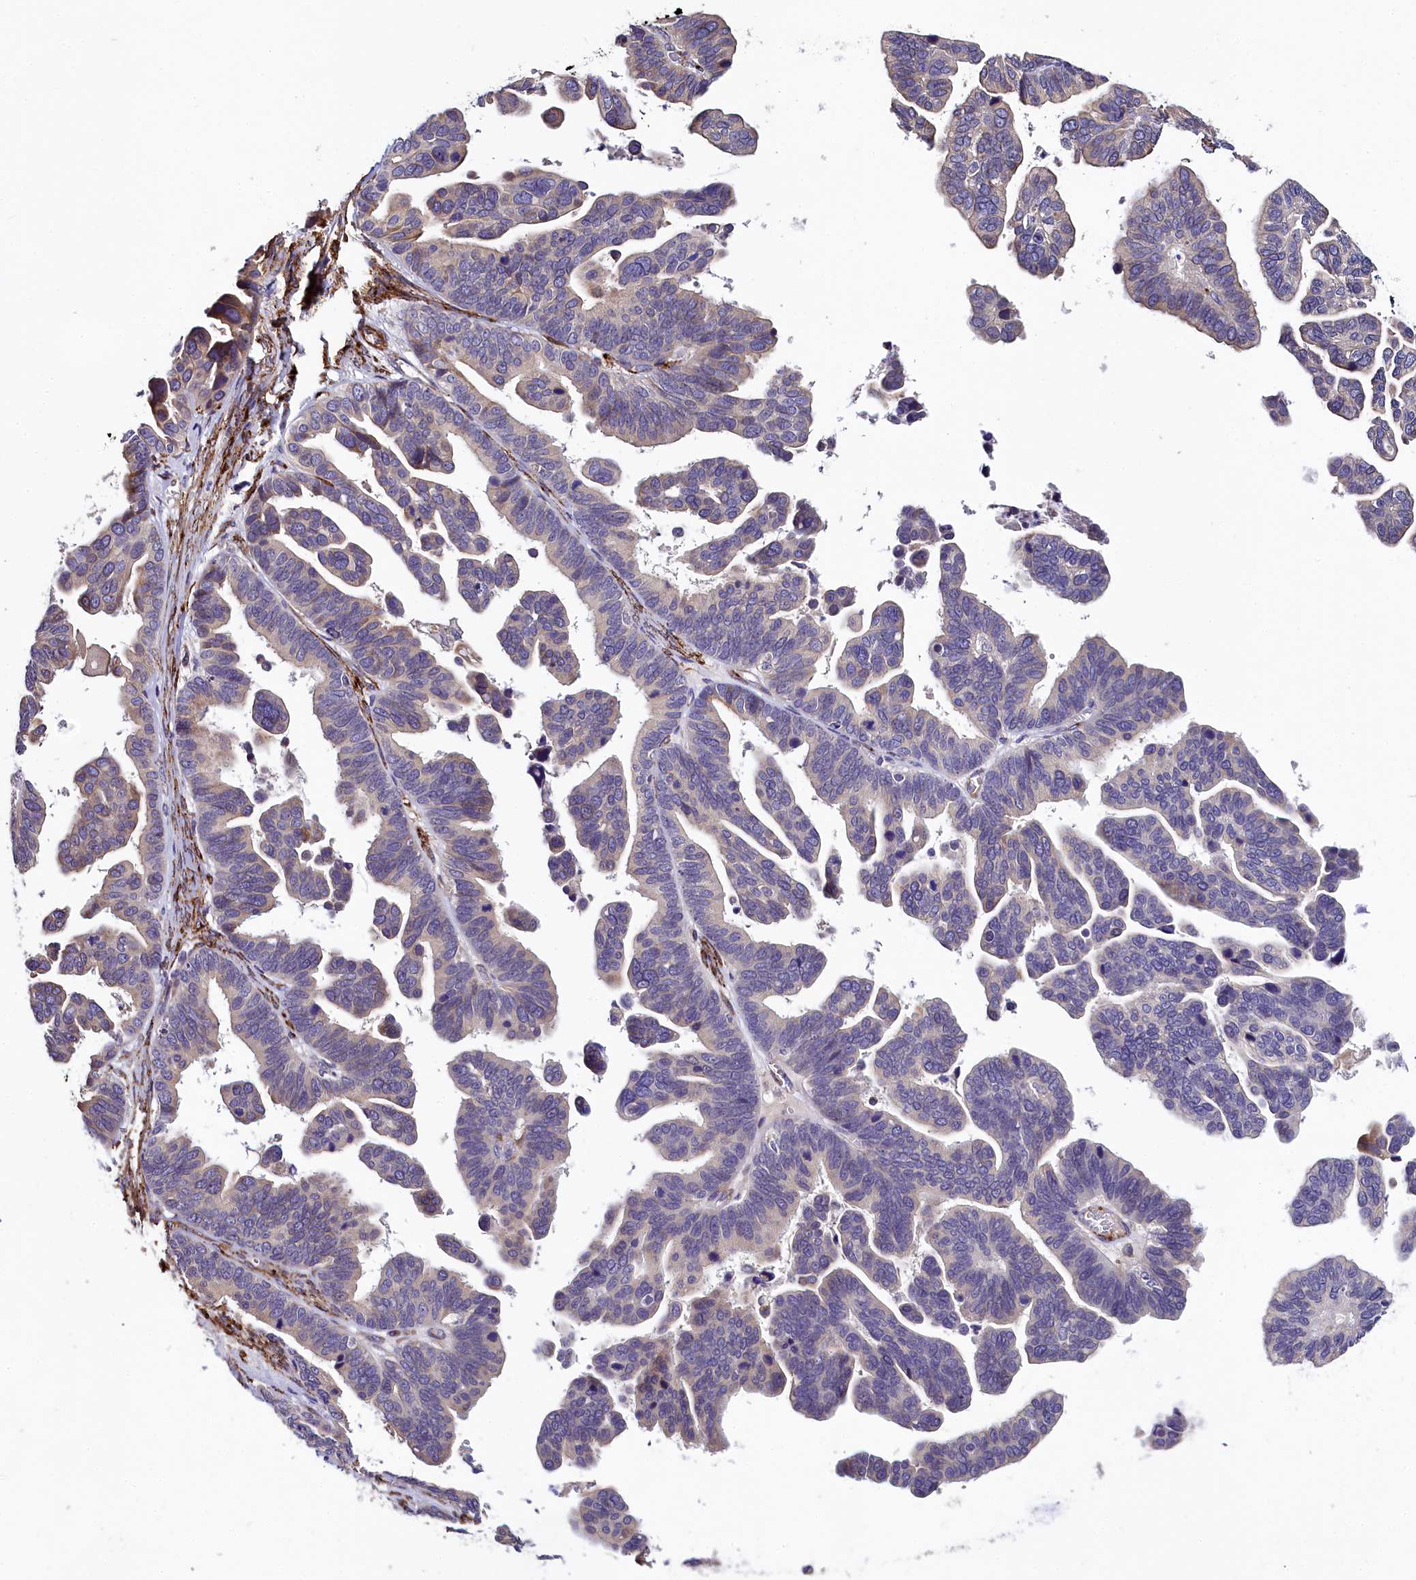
{"staining": {"intensity": "weak", "quantity": "25%-75%", "location": "cytoplasmic/membranous"}, "tissue": "ovarian cancer", "cell_type": "Tumor cells", "image_type": "cancer", "snomed": [{"axis": "morphology", "description": "Cystadenocarcinoma, serous, NOS"}, {"axis": "topography", "description": "Ovary"}], "caption": "Protein staining of ovarian cancer tissue shows weak cytoplasmic/membranous positivity in about 25%-75% of tumor cells.", "gene": "MRC2", "patient": {"sex": "female", "age": 56}}